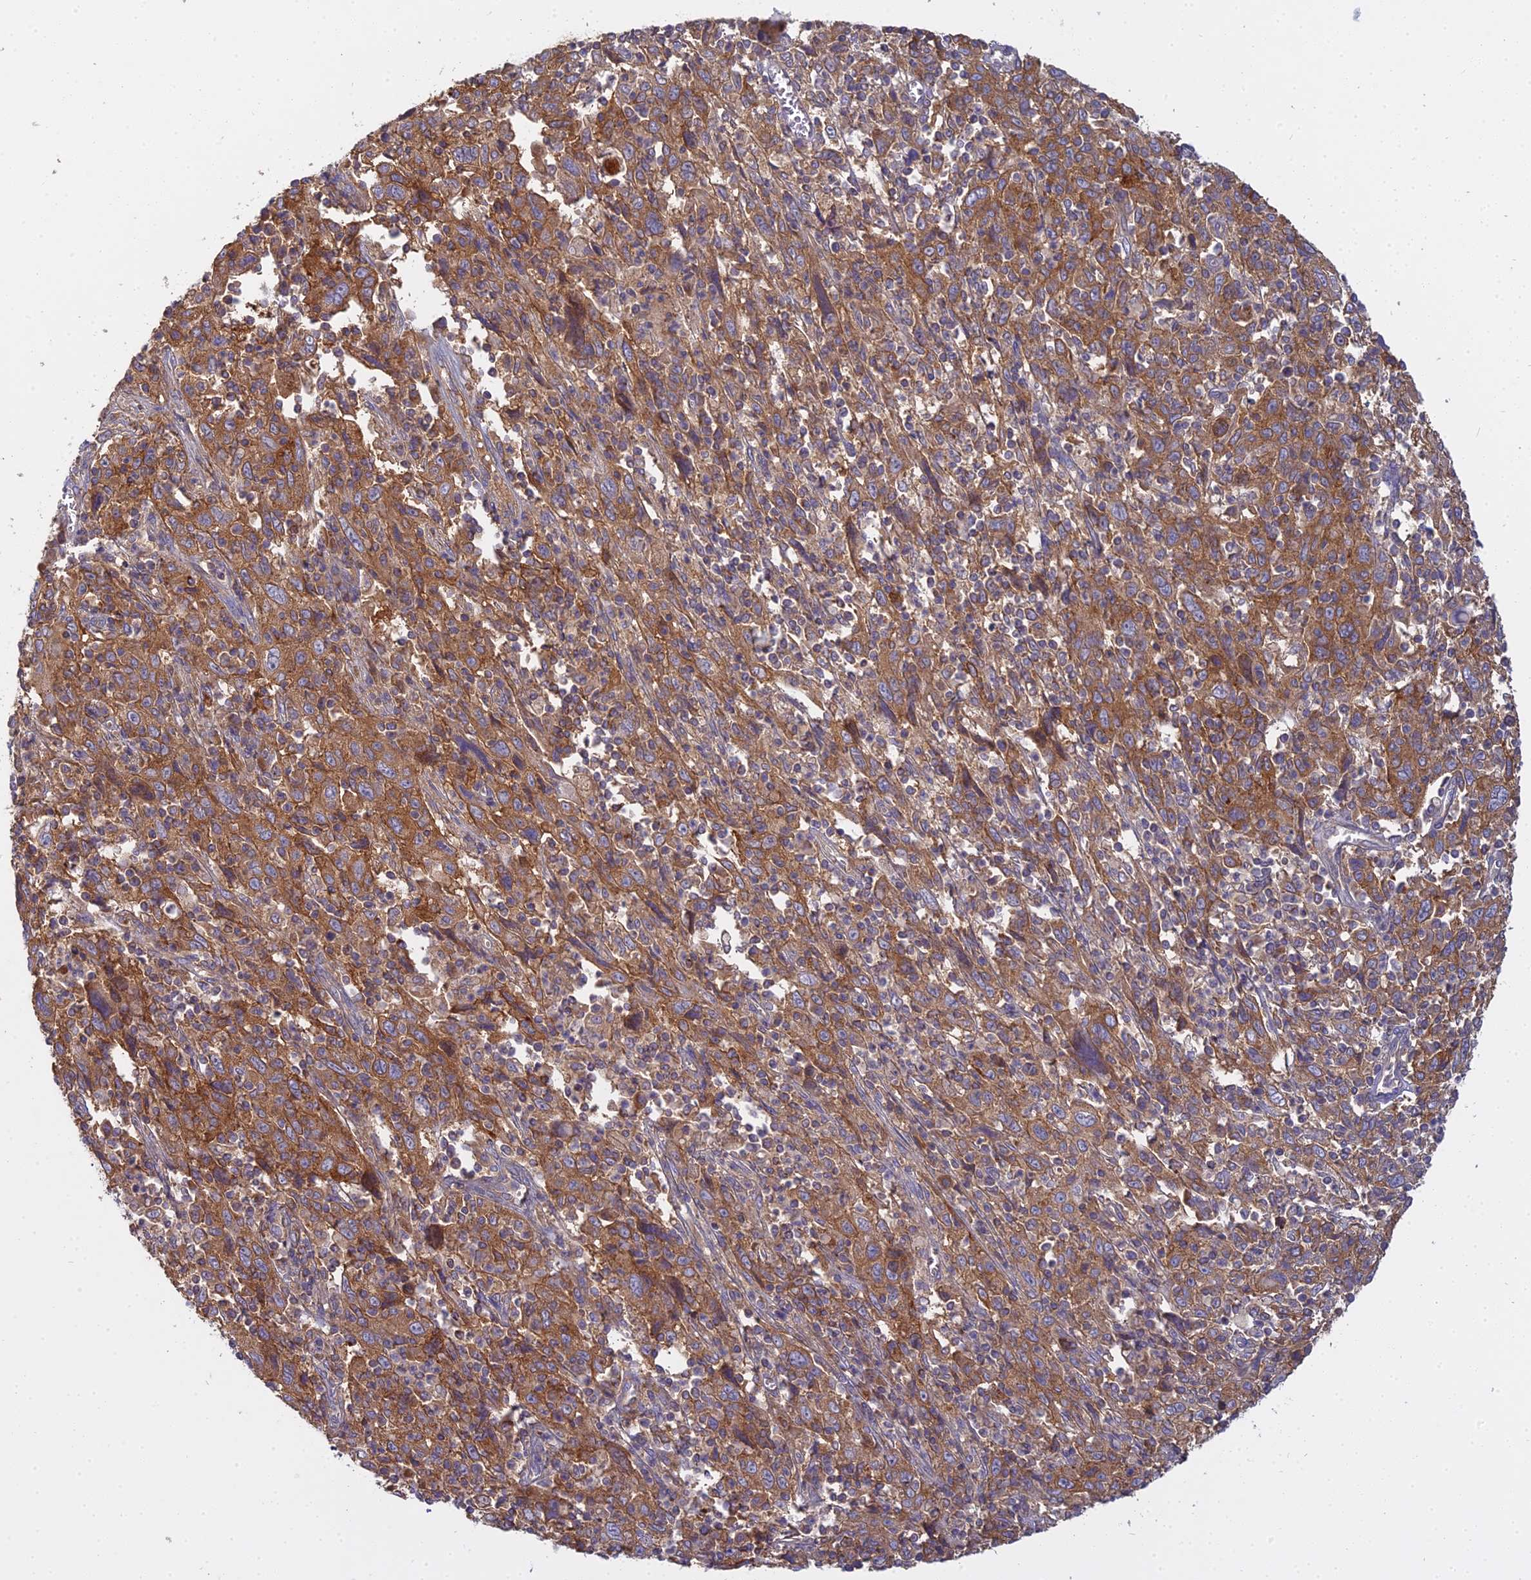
{"staining": {"intensity": "strong", "quantity": ">75%", "location": "cytoplasmic/membranous"}, "tissue": "cervical cancer", "cell_type": "Tumor cells", "image_type": "cancer", "snomed": [{"axis": "morphology", "description": "Squamous cell carcinoma, NOS"}, {"axis": "topography", "description": "Cervix"}], "caption": "Tumor cells reveal strong cytoplasmic/membranous expression in about >75% of cells in squamous cell carcinoma (cervical).", "gene": "CCDC167", "patient": {"sex": "female", "age": 46}}